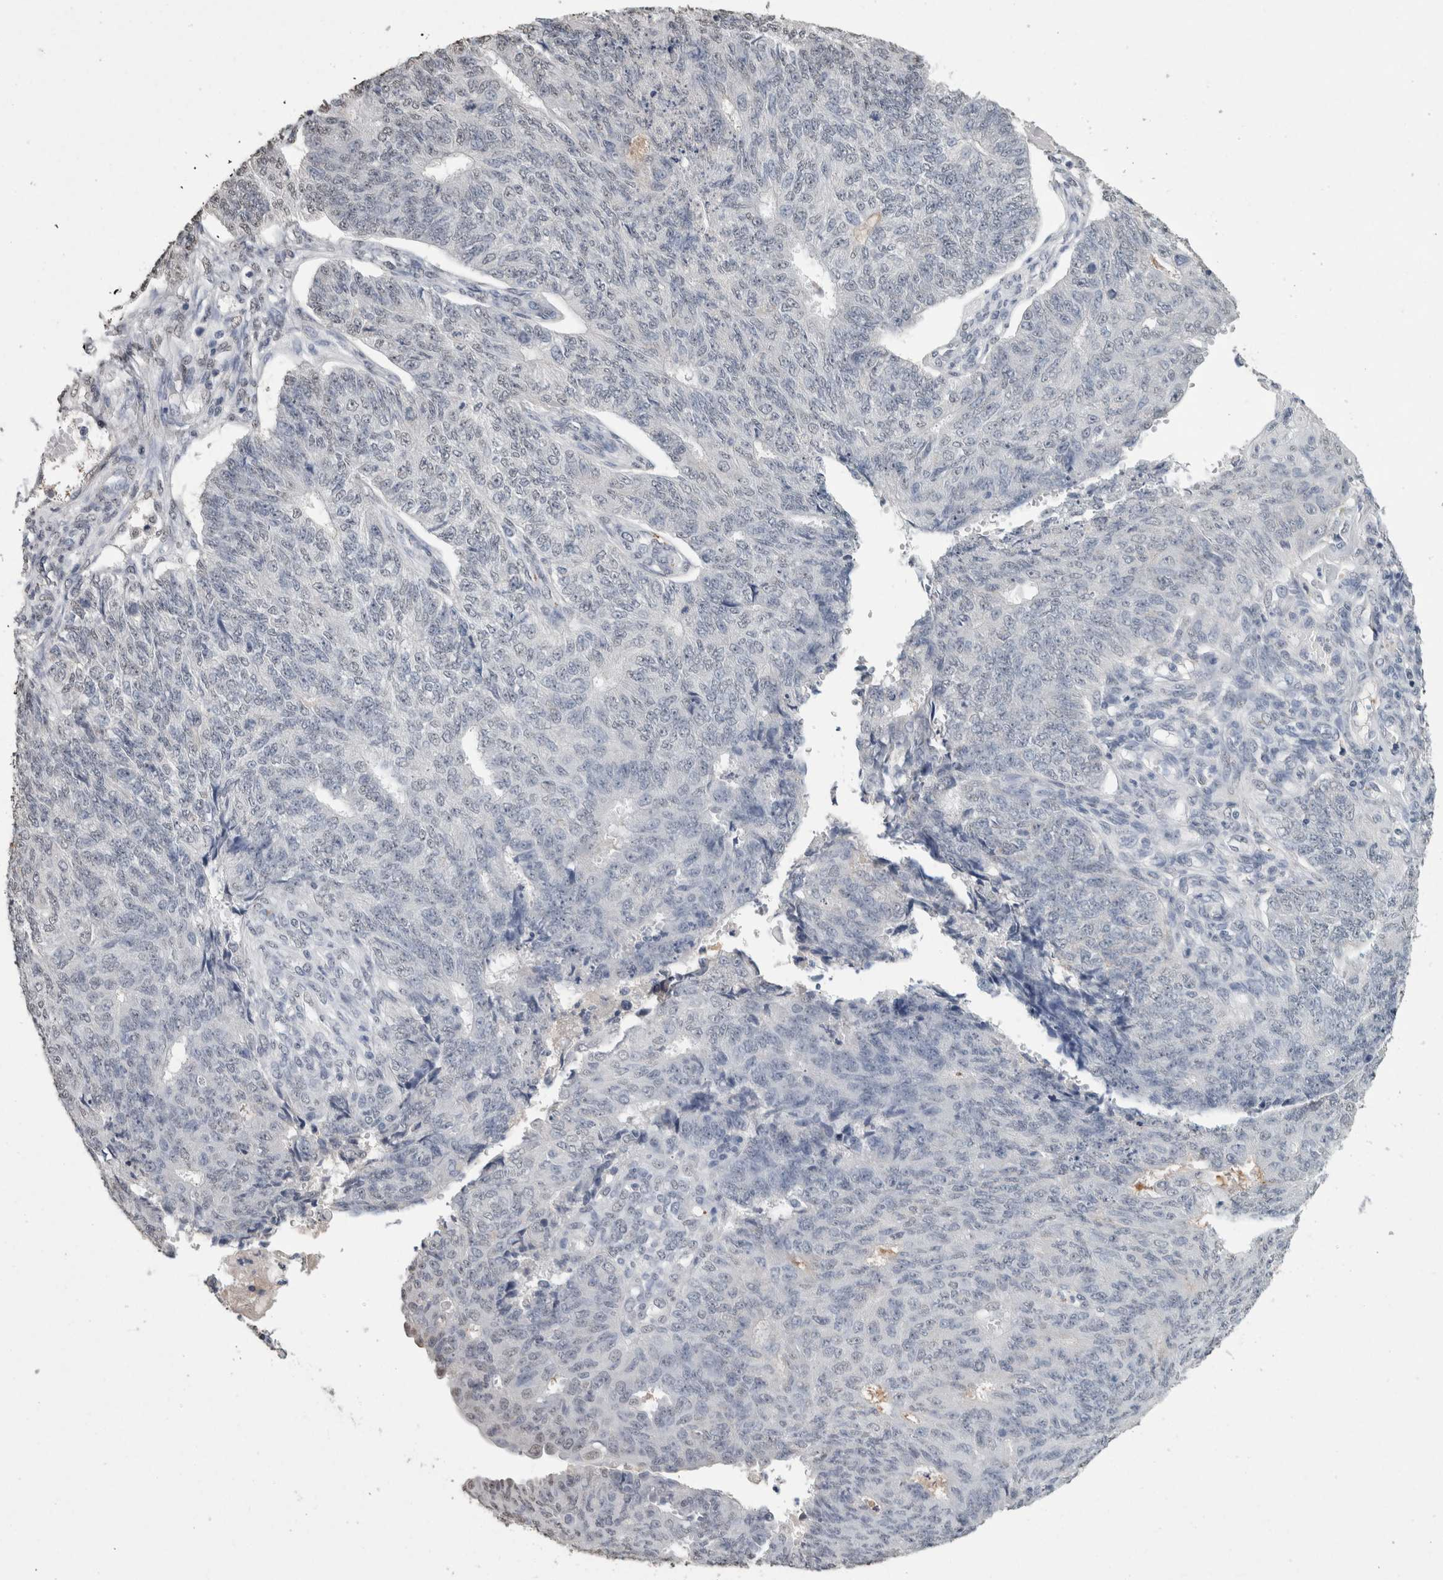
{"staining": {"intensity": "negative", "quantity": "none", "location": "none"}, "tissue": "endometrial cancer", "cell_type": "Tumor cells", "image_type": "cancer", "snomed": [{"axis": "morphology", "description": "Adenocarcinoma, NOS"}, {"axis": "topography", "description": "Endometrium"}], "caption": "Tumor cells show no significant staining in endometrial adenocarcinoma.", "gene": "LTBP1", "patient": {"sex": "female", "age": 32}}